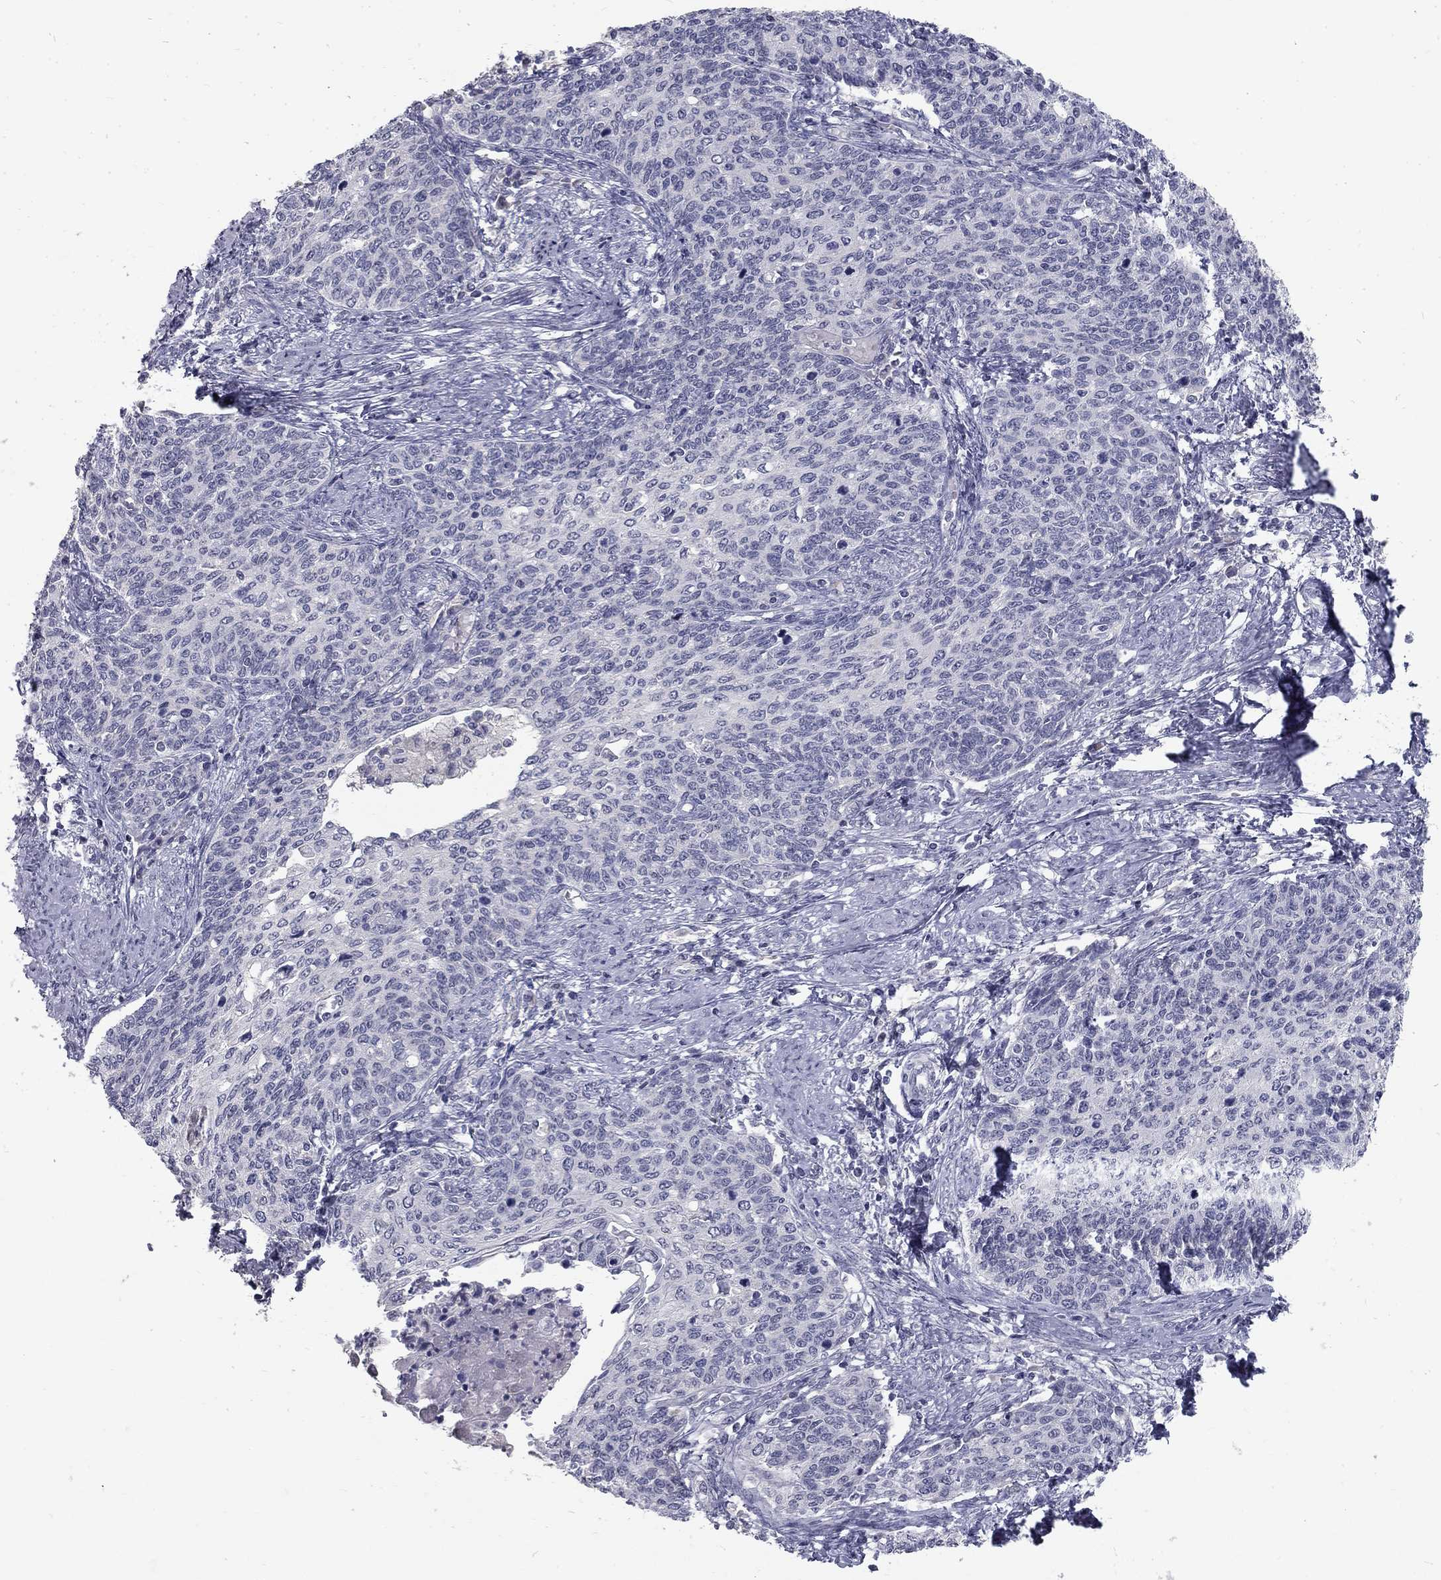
{"staining": {"intensity": "negative", "quantity": "none", "location": "none"}, "tissue": "cervical cancer", "cell_type": "Tumor cells", "image_type": "cancer", "snomed": [{"axis": "morphology", "description": "Normal tissue, NOS"}, {"axis": "morphology", "description": "Squamous cell carcinoma, NOS"}, {"axis": "topography", "description": "Cervix"}], "caption": "High power microscopy histopathology image of an IHC photomicrograph of cervical cancer (squamous cell carcinoma), revealing no significant positivity in tumor cells. (Stains: DAB (3,3'-diaminobenzidine) immunohistochemistry (IHC) with hematoxylin counter stain, Microscopy: brightfield microscopy at high magnification).", "gene": "NOS1", "patient": {"sex": "female", "age": 39}}